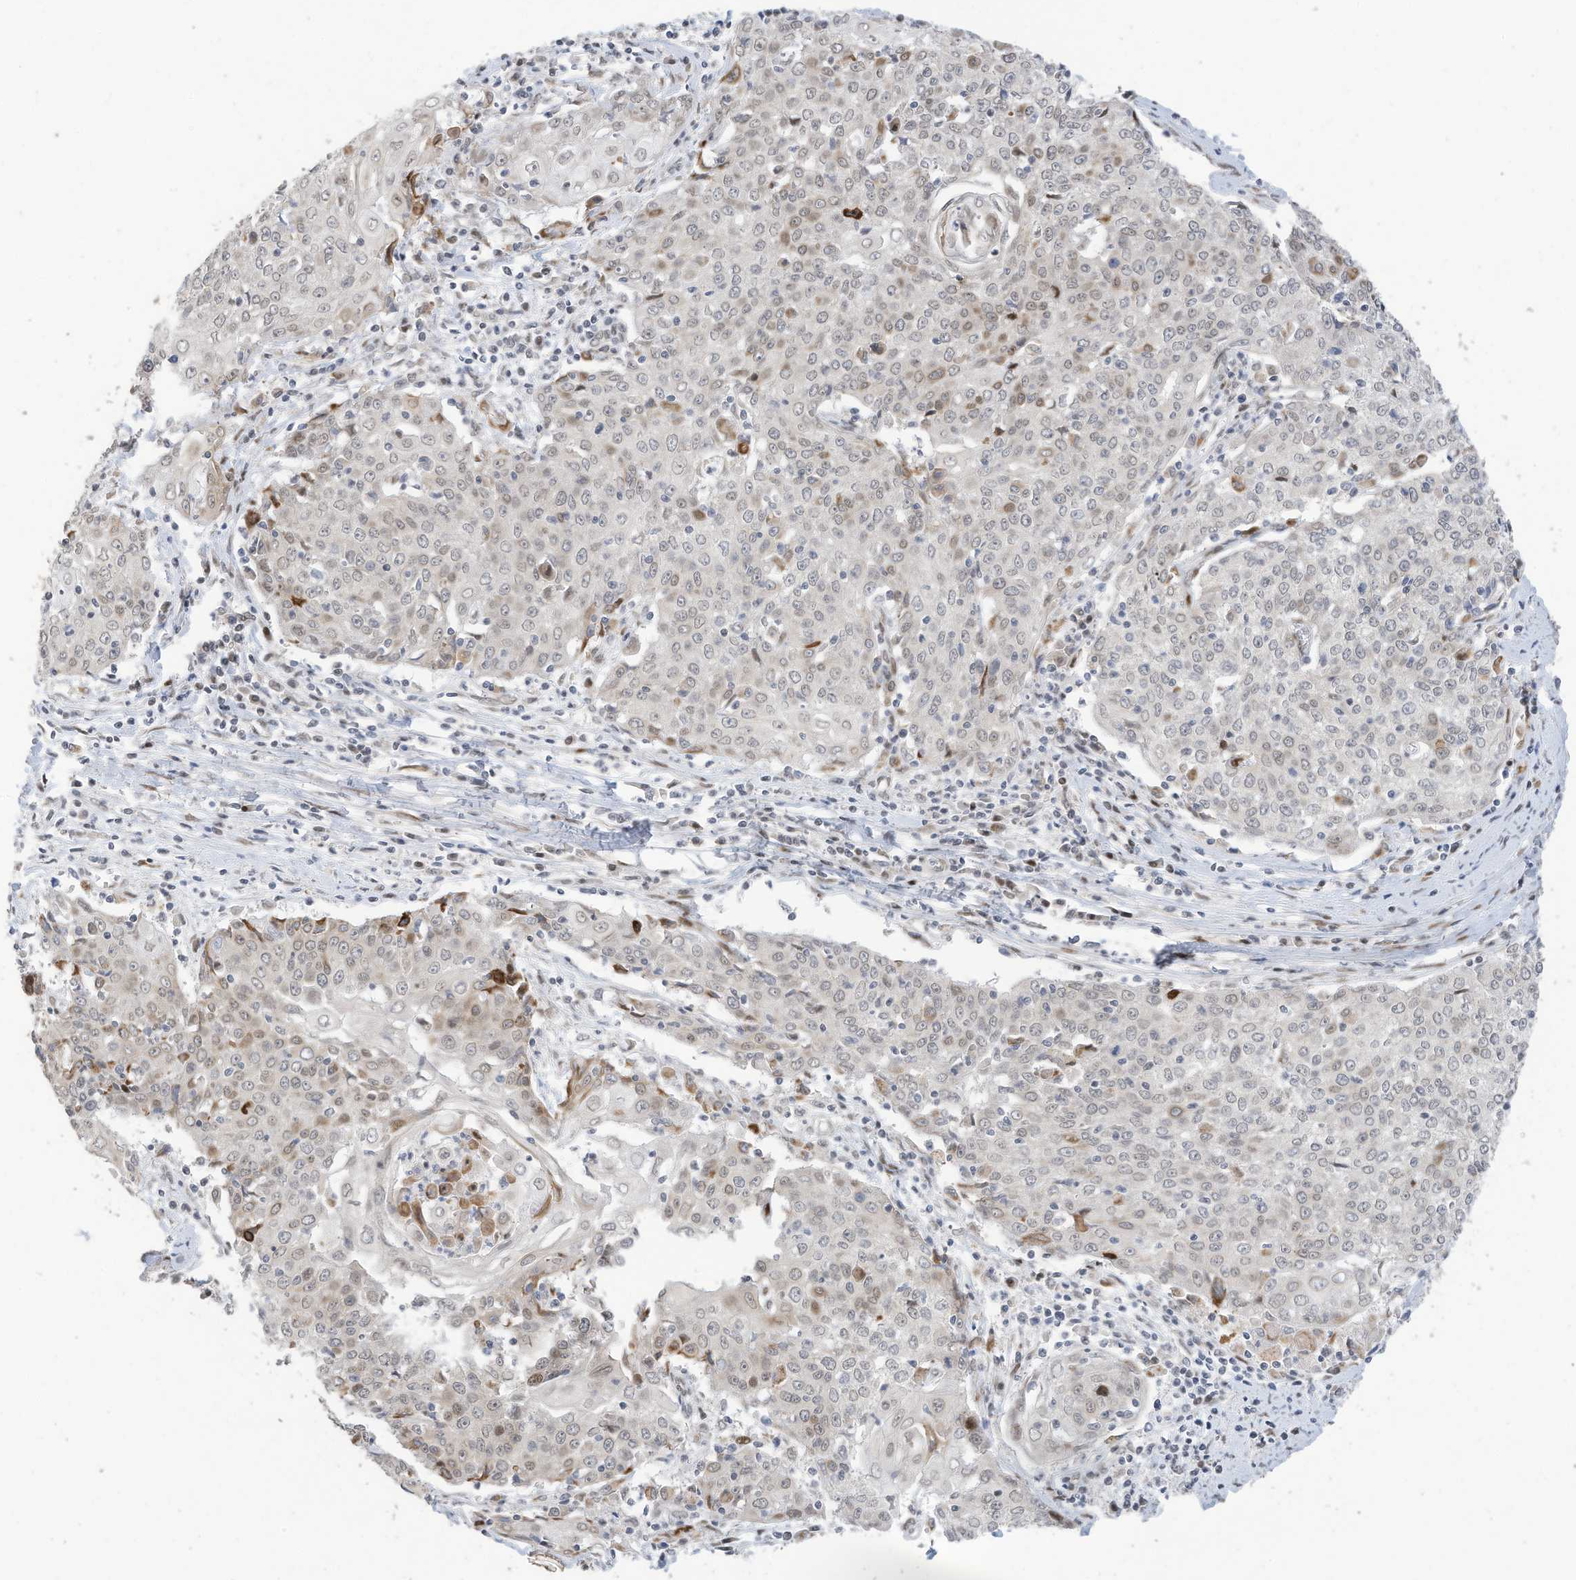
{"staining": {"intensity": "moderate", "quantity": "<25%", "location": "nuclear"}, "tissue": "cervical cancer", "cell_type": "Tumor cells", "image_type": "cancer", "snomed": [{"axis": "morphology", "description": "Squamous cell carcinoma, NOS"}, {"axis": "topography", "description": "Cervix"}], "caption": "This is an image of IHC staining of cervical squamous cell carcinoma, which shows moderate expression in the nuclear of tumor cells.", "gene": "RABL3", "patient": {"sex": "female", "age": 48}}